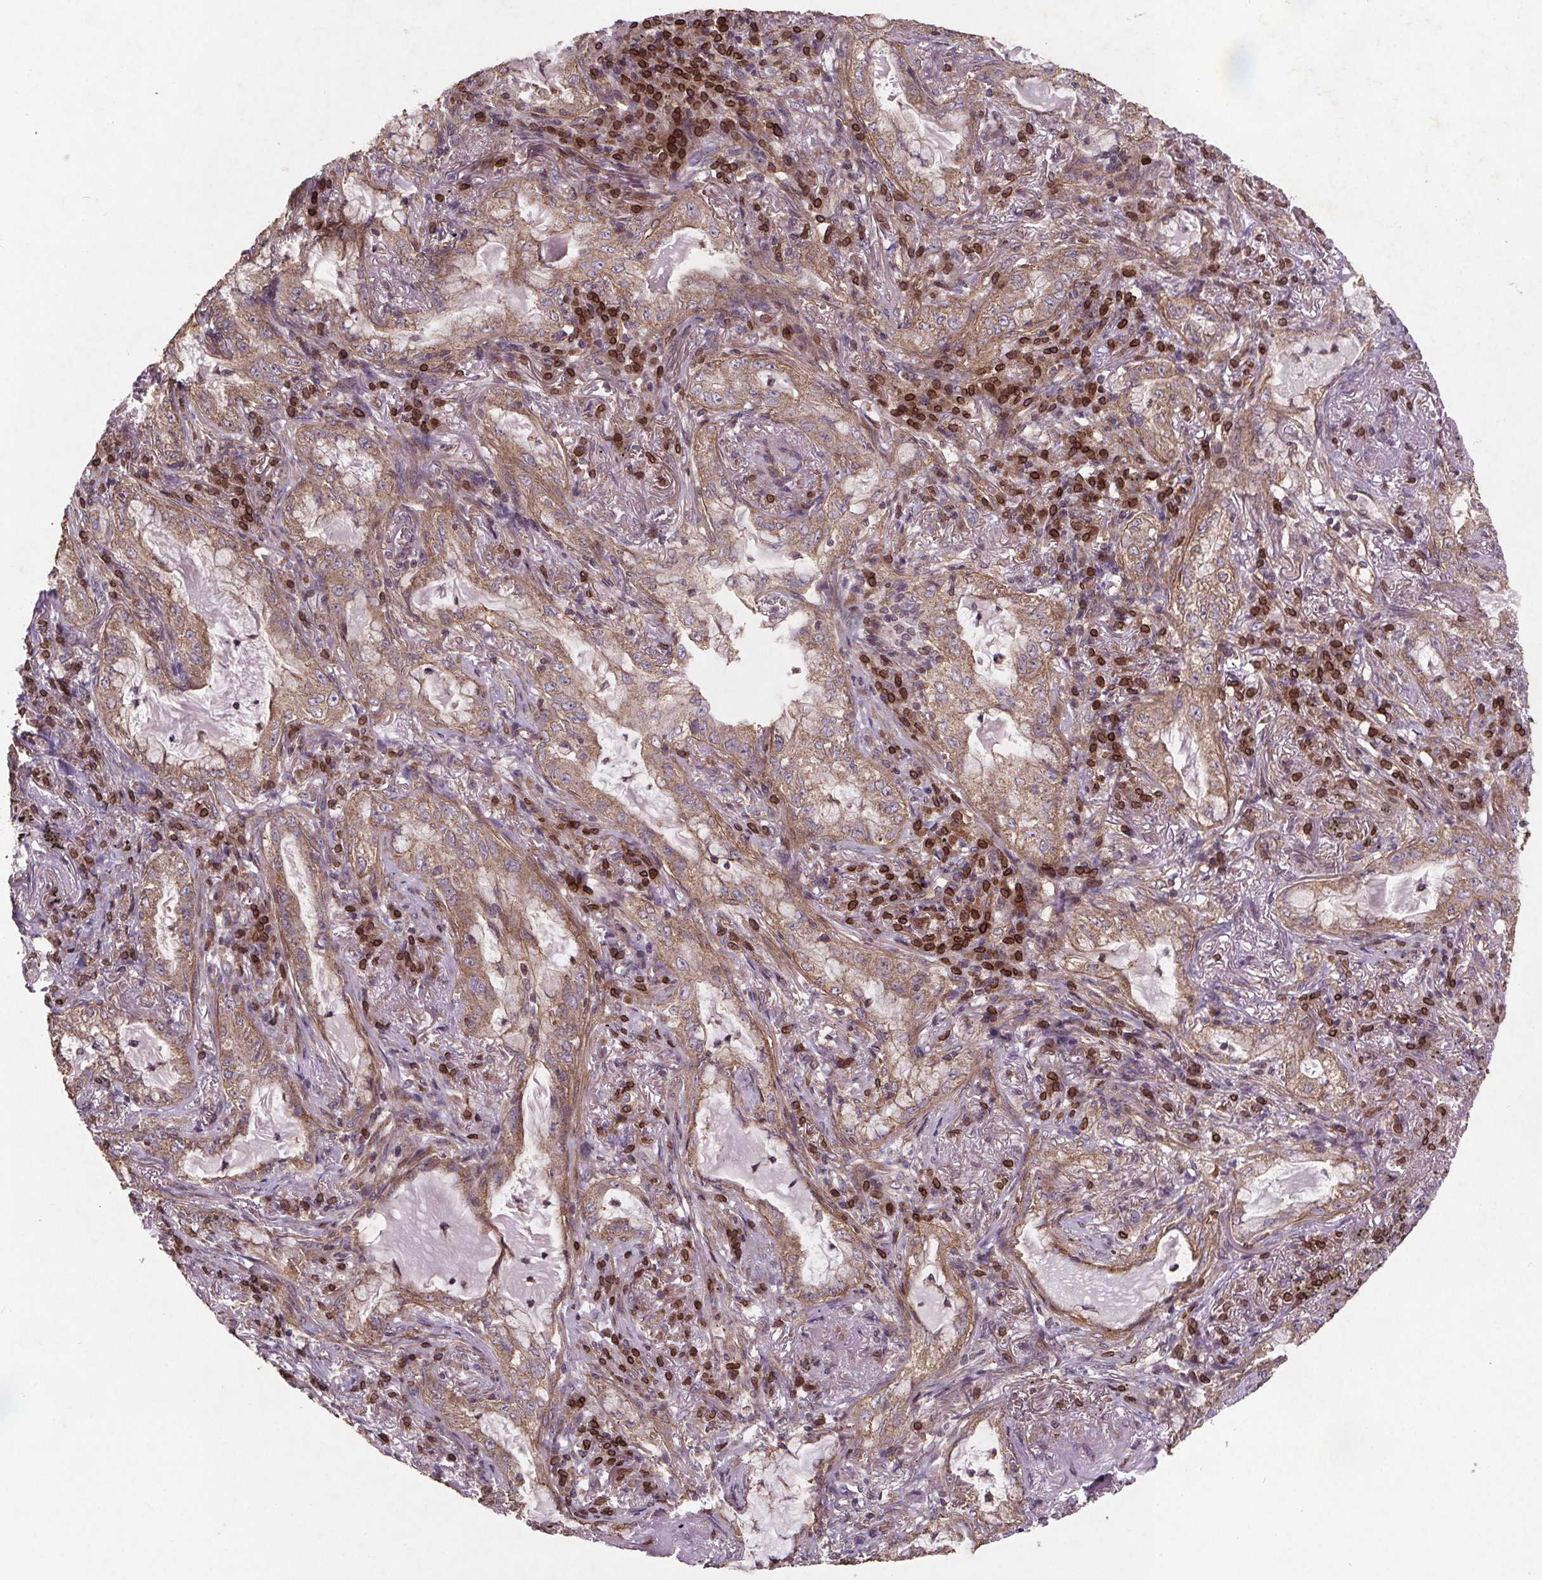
{"staining": {"intensity": "weak", "quantity": "25%-75%", "location": "cytoplasmic/membranous"}, "tissue": "lung cancer", "cell_type": "Tumor cells", "image_type": "cancer", "snomed": [{"axis": "morphology", "description": "Adenocarcinoma, NOS"}, {"axis": "topography", "description": "Lung"}], "caption": "Tumor cells reveal low levels of weak cytoplasmic/membranous staining in approximately 25%-75% of cells in adenocarcinoma (lung).", "gene": "STRN3", "patient": {"sex": "female", "age": 73}}